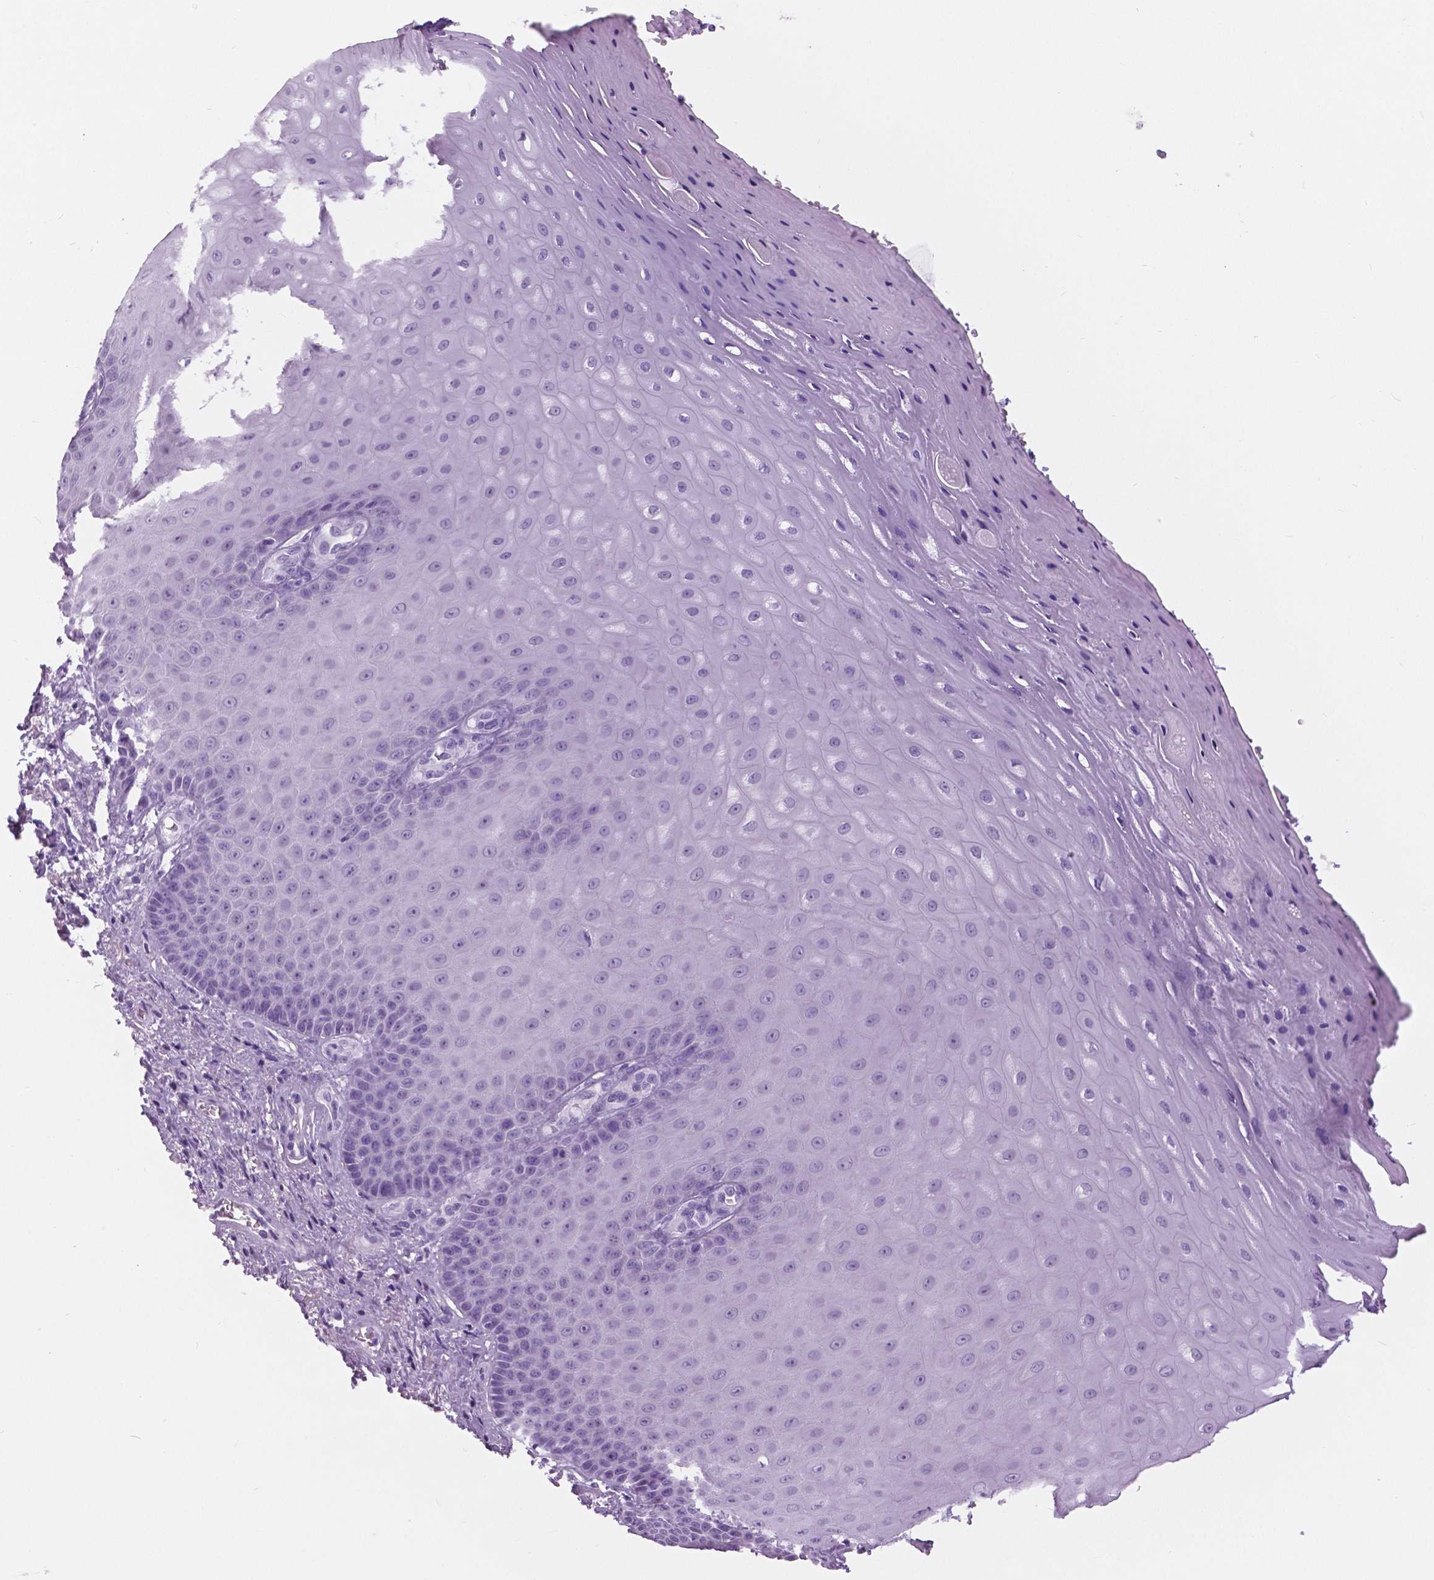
{"staining": {"intensity": "negative", "quantity": "none", "location": "none"}, "tissue": "vagina", "cell_type": "Squamous epithelial cells", "image_type": "normal", "snomed": [{"axis": "morphology", "description": "Normal tissue, NOS"}, {"axis": "topography", "description": "Vagina"}], "caption": "Photomicrograph shows no protein positivity in squamous epithelial cells of unremarkable vagina. Brightfield microscopy of immunohistochemistry stained with DAB (brown) and hematoxylin (blue), captured at high magnification.", "gene": "MYOM1", "patient": {"sex": "female", "age": 83}}